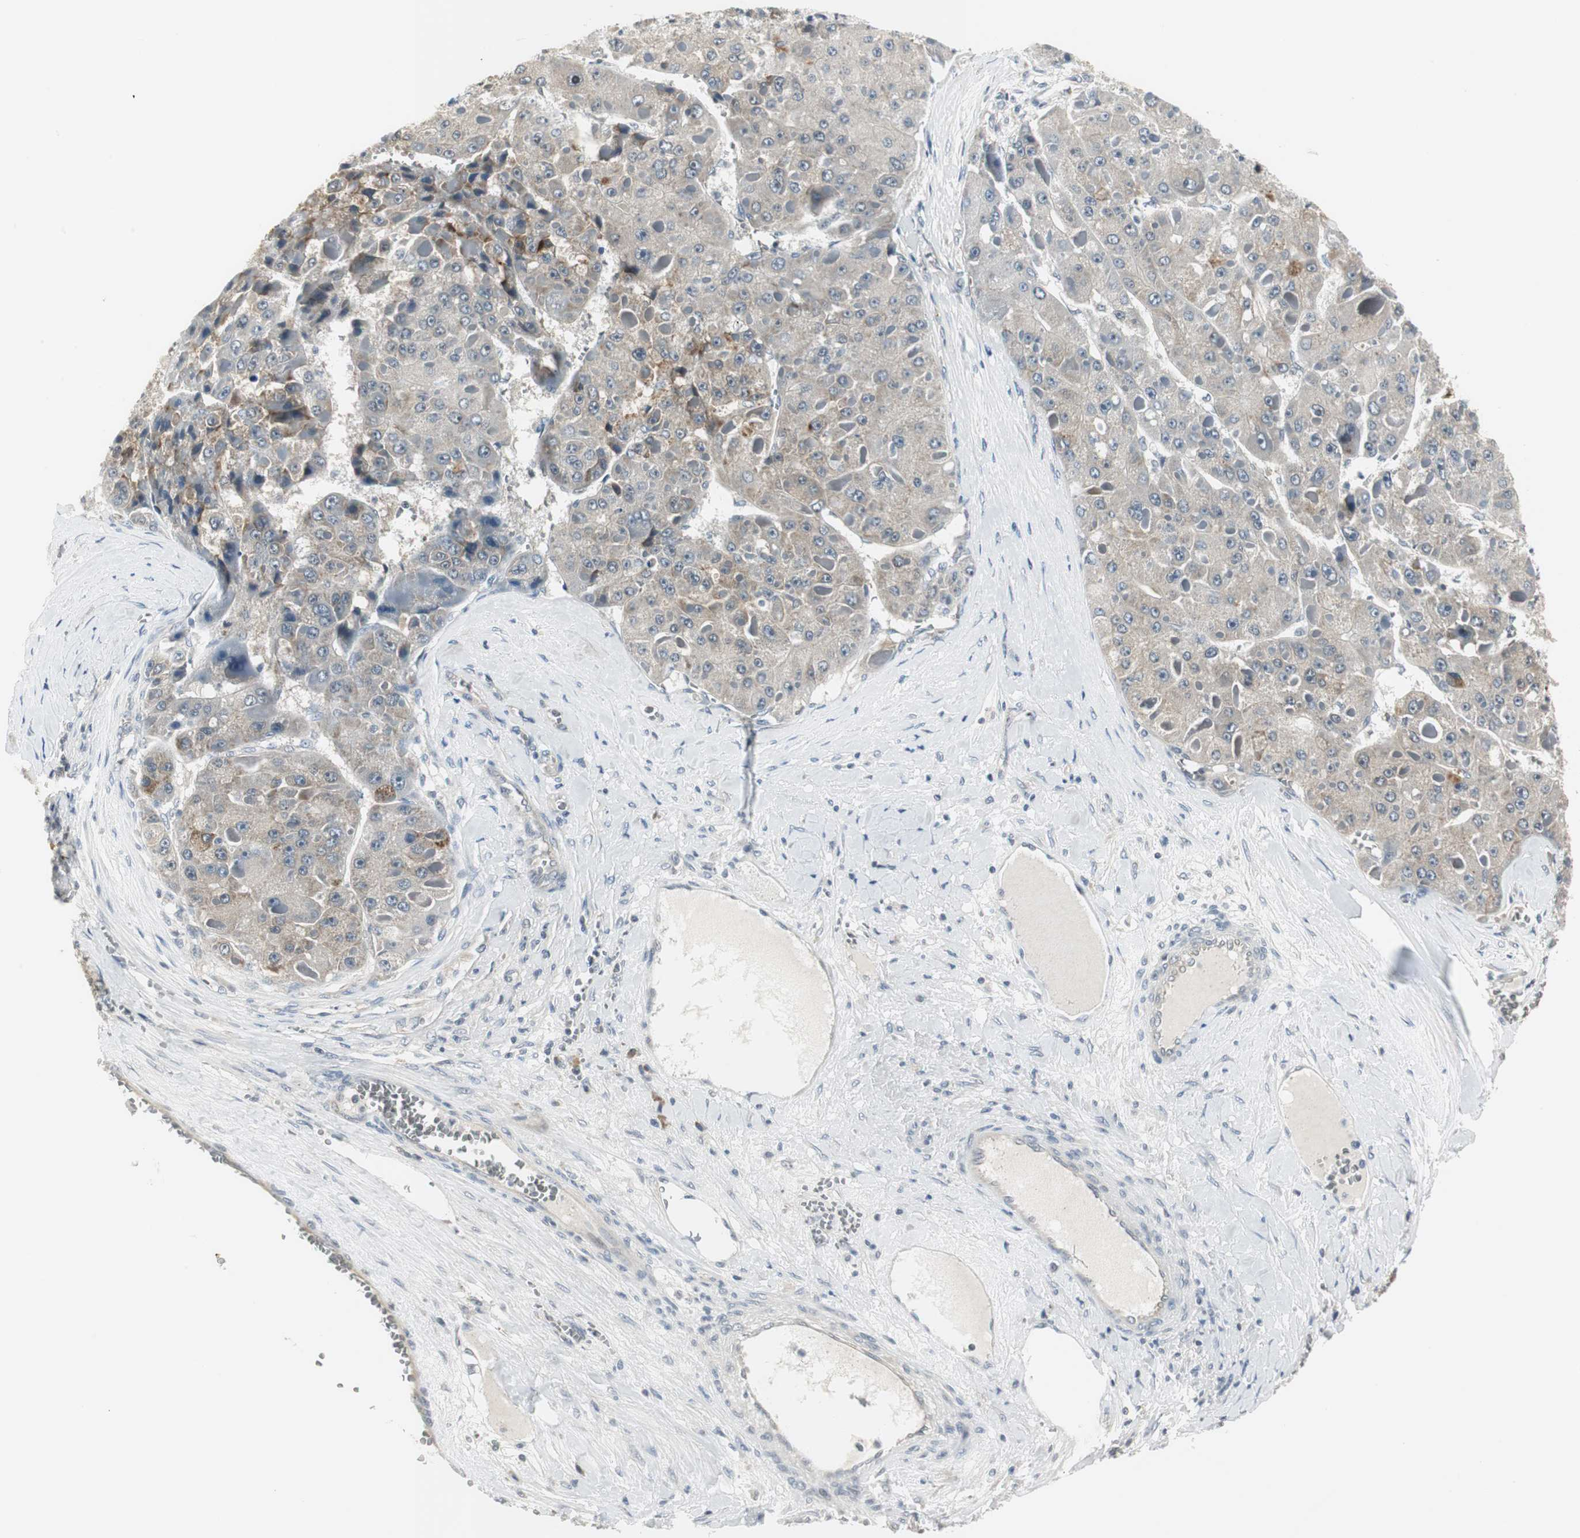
{"staining": {"intensity": "weak", "quantity": "<25%", "location": "cytoplasmic/membranous"}, "tissue": "liver cancer", "cell_type": "Tumor cells", "image_type": "cancer", "snomed": [{"axis": "morphology", "description": "Carcinoma, Hepatocellular, NOS"}, {"axis": "topography", "description": "Liver"}], "caption": "A micrograph of hepatocellular carcinoma (liver) stained for a protein reveals no brown staining in tumor cells.", "gene": "CCT5", "patient": {"sex": "female", "age": 73}}